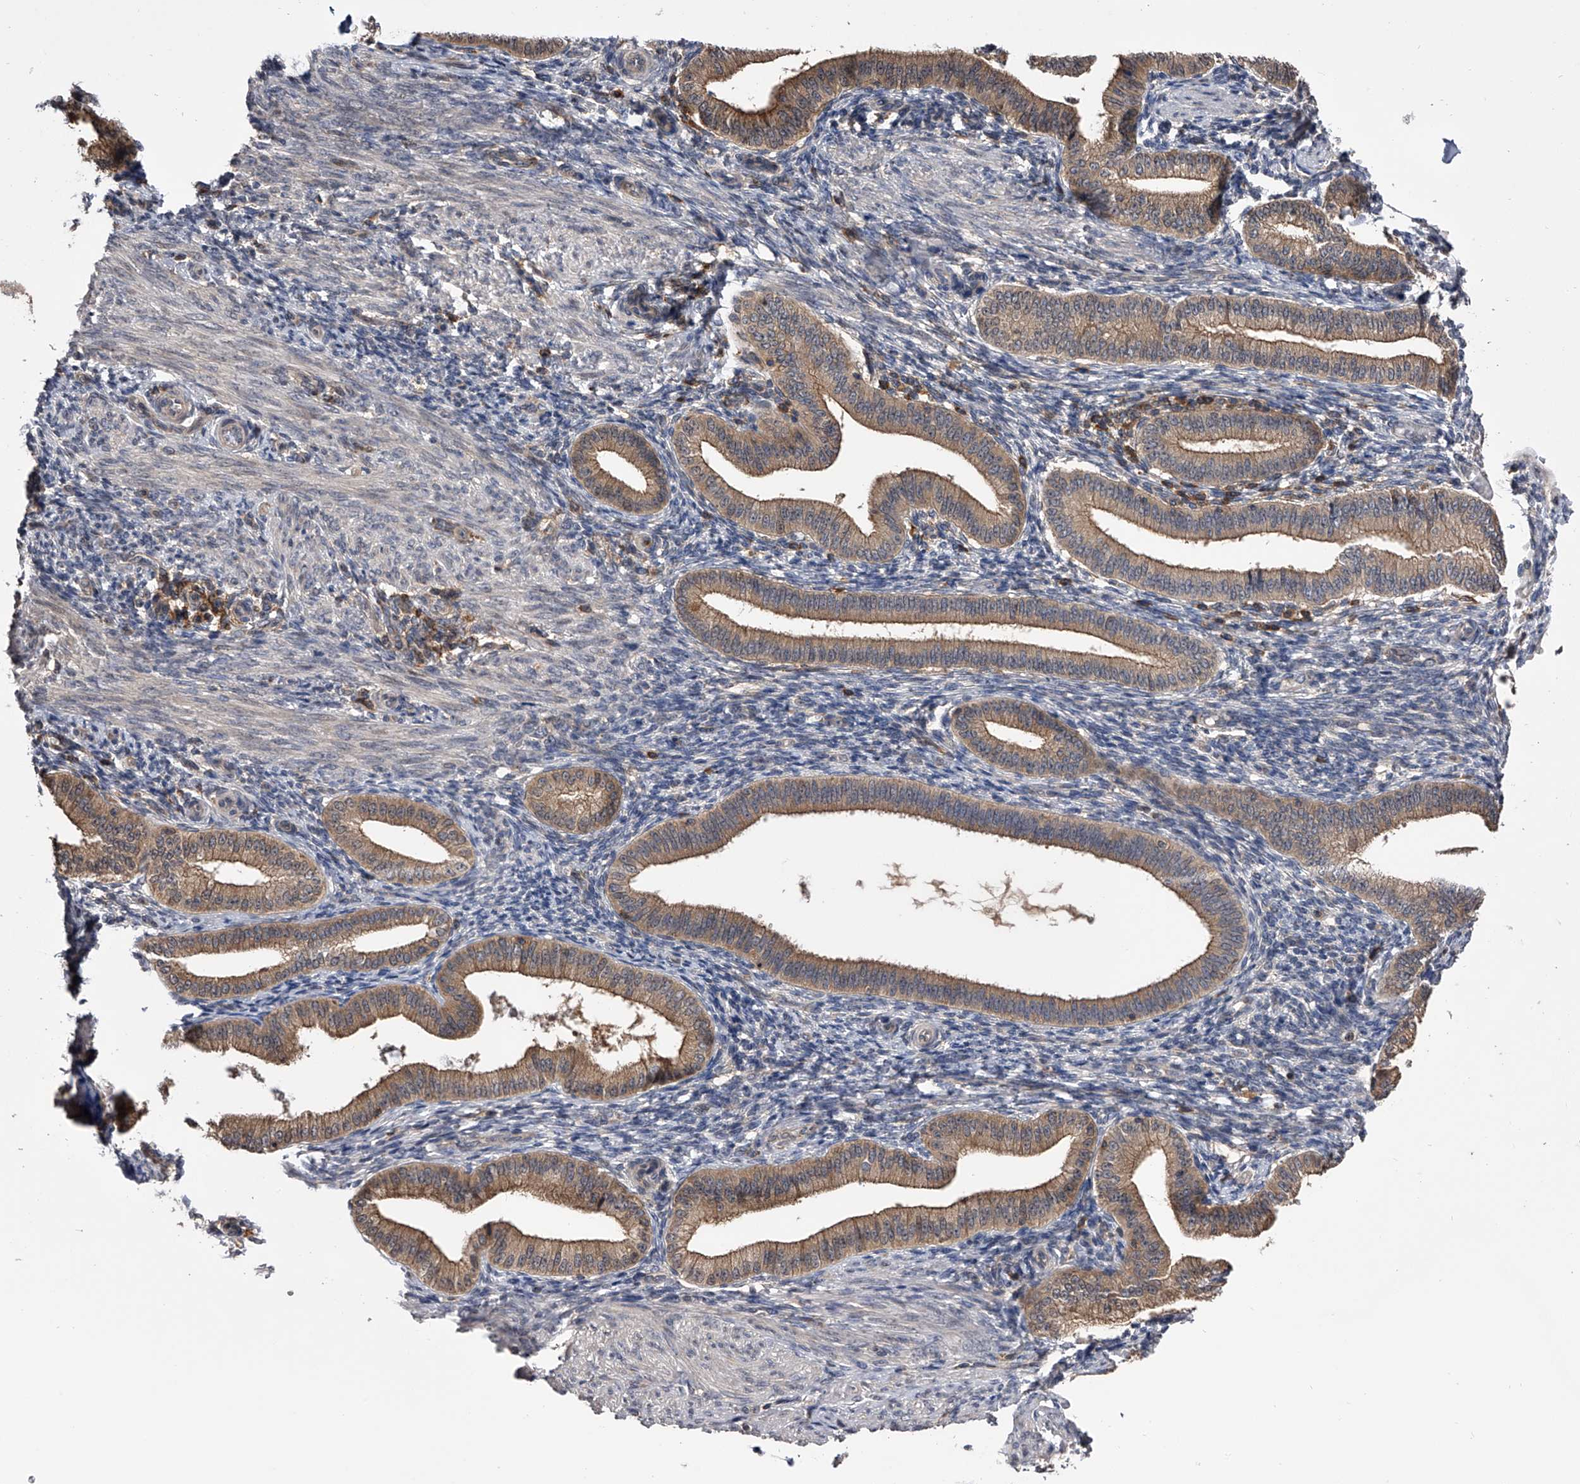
{"staining": {"intensity": "negative", "quantity": "none", "location": "none"}, "tissue": "endometrium", "cell_type": "Cells in endometrial stroma", "image_type": "normal", "snomed": [{"axis": "morphology", "description": "Normal tissue, NOS"}, {"axis": "topography", "description": "Endometrium"}], "caption": "The photomicrograph demonstrates no significant positivity in cells in endometrial stroma of endometrium. (DAB immunohistochemistry visualized using brightfield microscopy, high magnification).", "gene": "PAN3", "patient": {"sex": "female", "age": 39}}